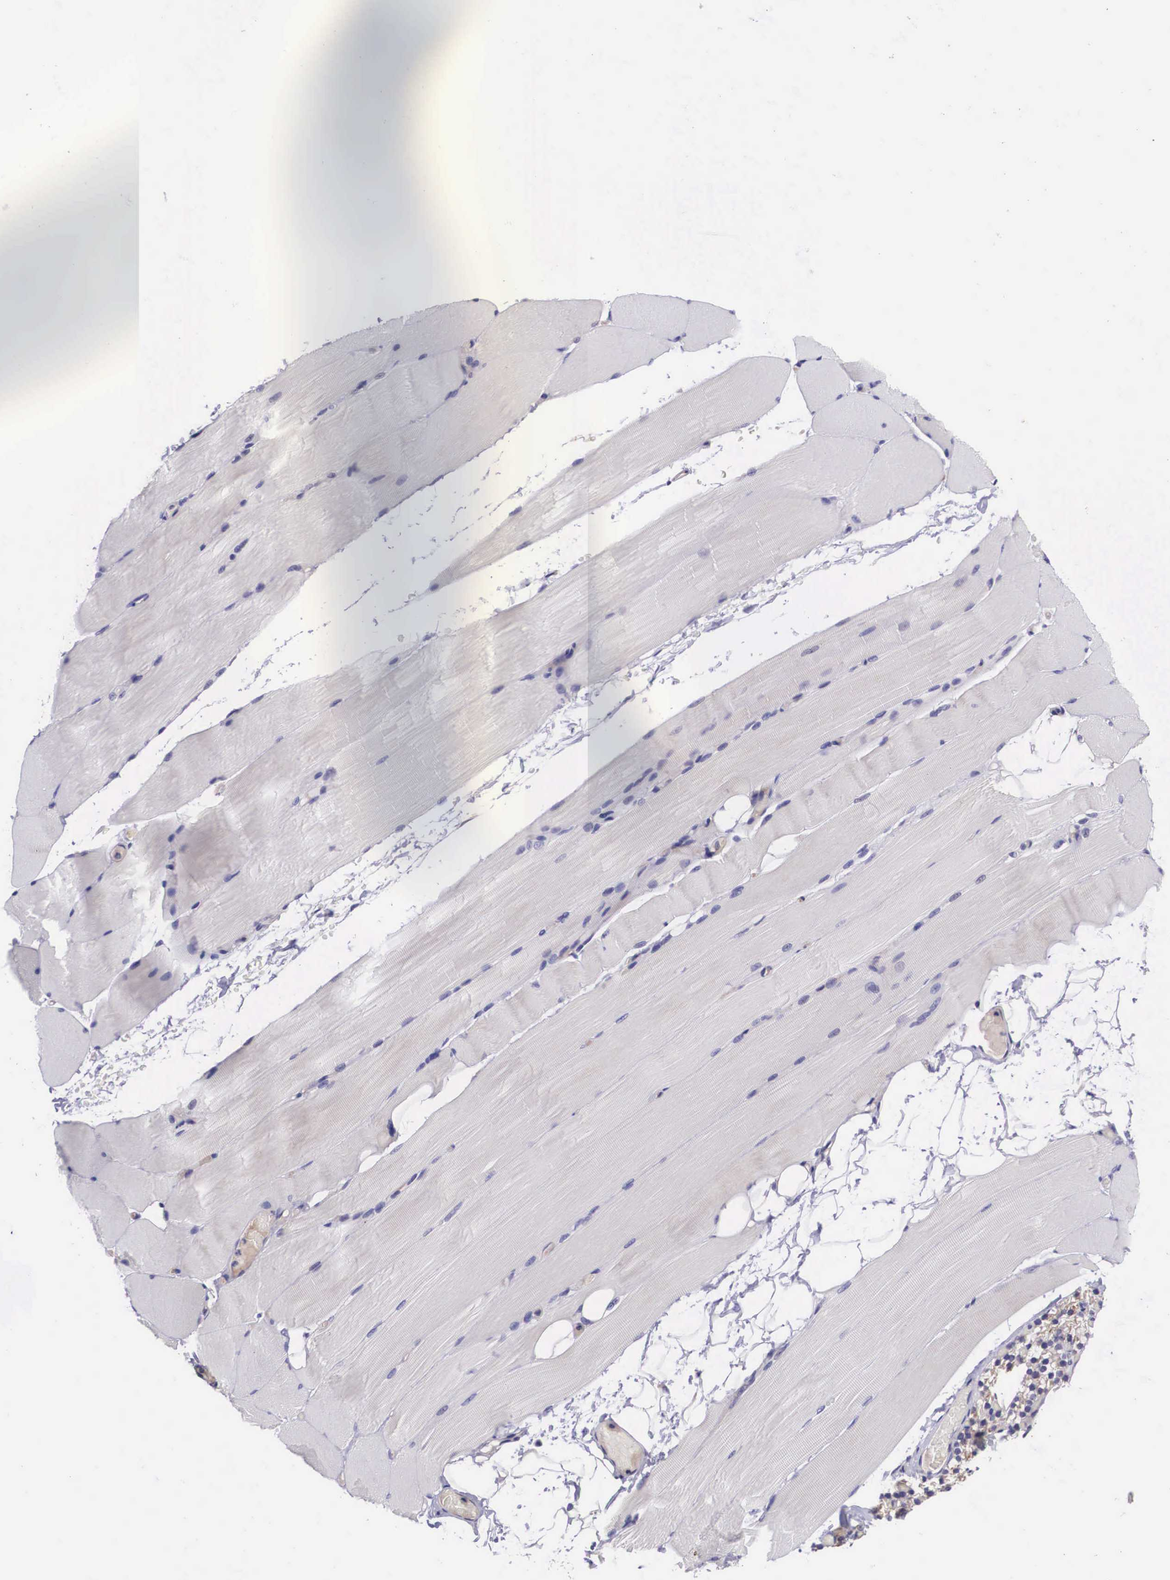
{"staining": {"intensity": "negative", "quantity": "none", "location": "none"}, "tissue": "skeletal muscle", "cell_type": "Myocytes", "image_type": "normal", "snomed": [{"axis": "morphology", "description": "Normal tissue, NOS"}, {"axis": "topography", "description": "Skeletal muscle"}, {"axis": "topography", "description": "Parathyroid gland"}], "caption": "Immunohistochemical staining of normal skeletal muscle demonstrates no significant positivity in myocytes. (Stains: DAB immunohistochemistry with hematoxylin counter stain, Microscopy: brightfield microscopy at high magnification).", "gene": "ARG2", "patient": {"sex": "female", "age": 37}}